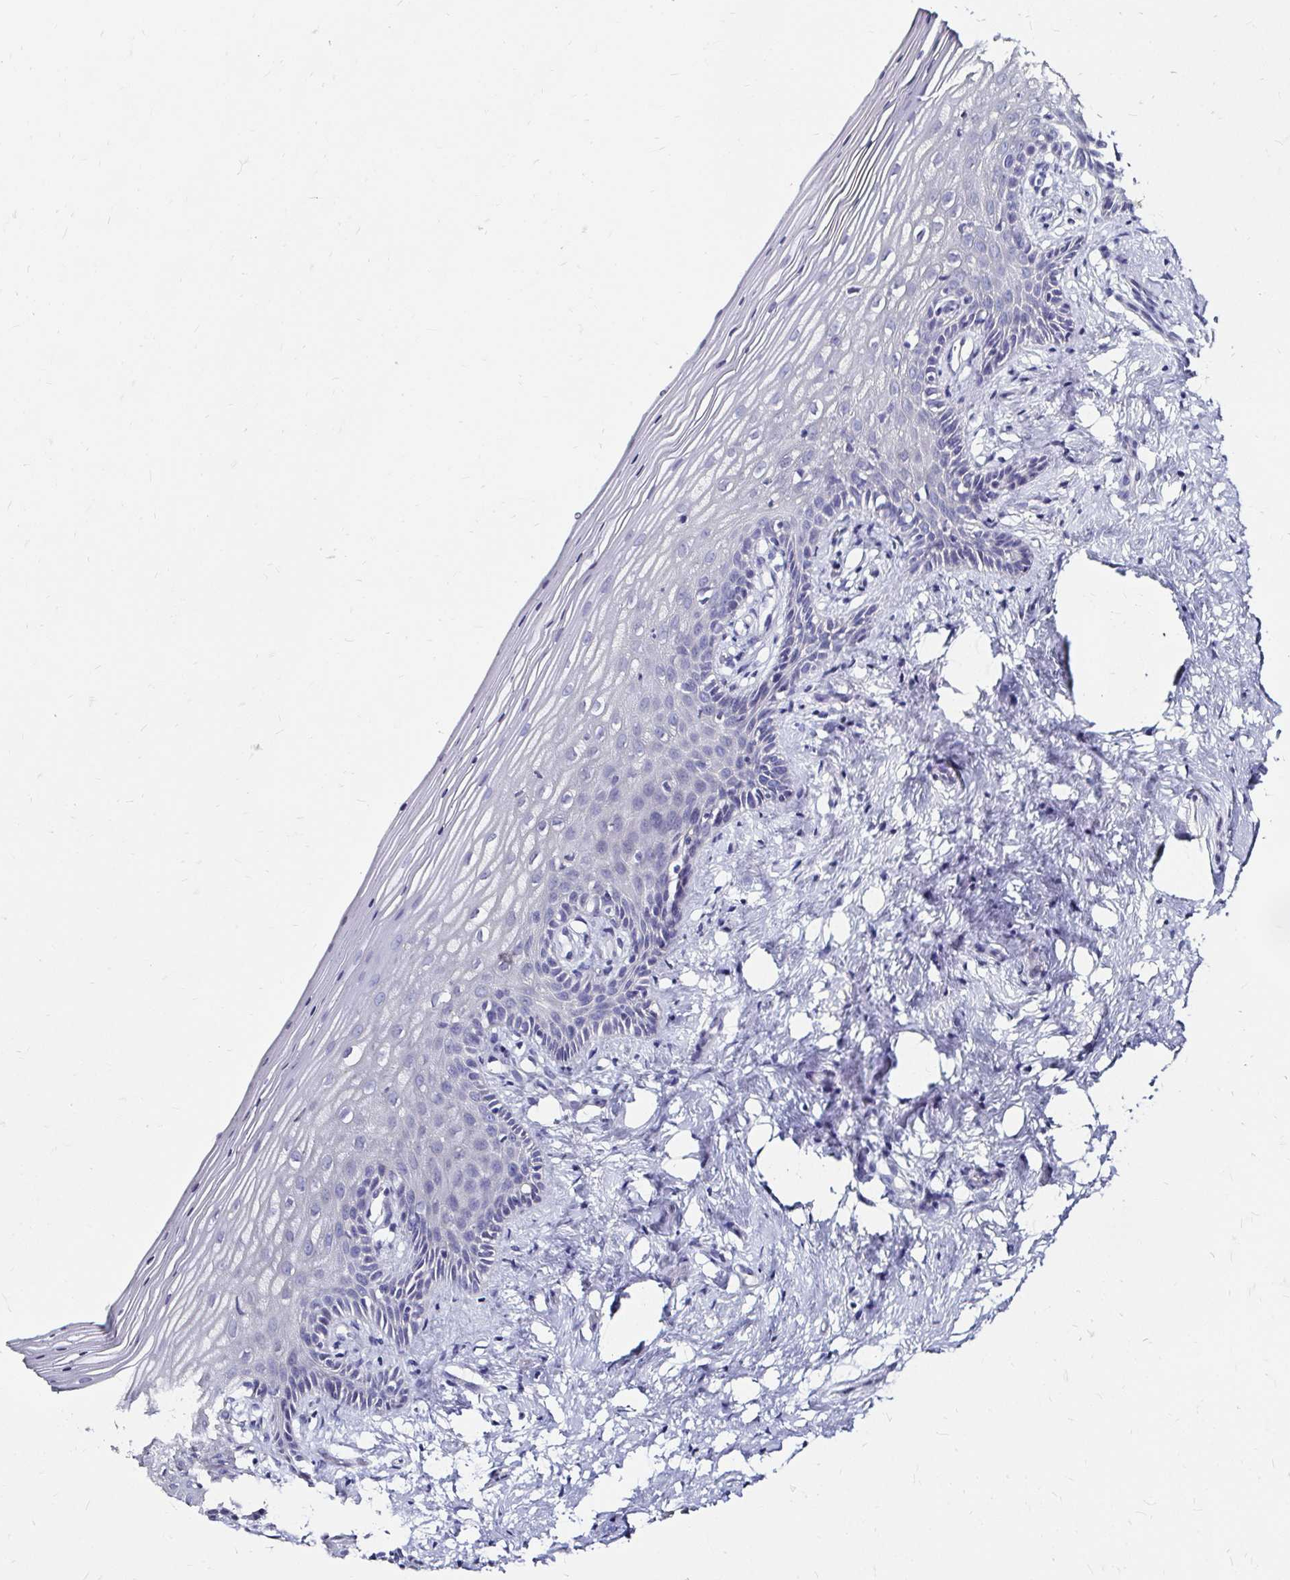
{"staining": {"intensity": "negative", "quantity": "none", "location": "none"}, "tissue": "vagina", "cell_type": "Squamous epithelial cells", "image_type": "normal", "snomed": [{"axis": "morphology", "description": "Normal tissue, NOS"}, {"axis": "topography", "description": "Vagina"}], "caption": "Histopathology image shows no significant protein positivity in squamous epithelial cells of normal vagina. The staining was performed using DAB (3,3'-diaminobenzidine) to visualize the protein expression in brown, while the nuclei were stained in blue with hematoxylin (Magnification: 20x).", "gene": "SCG3", "patient": {"sex": "female", "age": 45}}